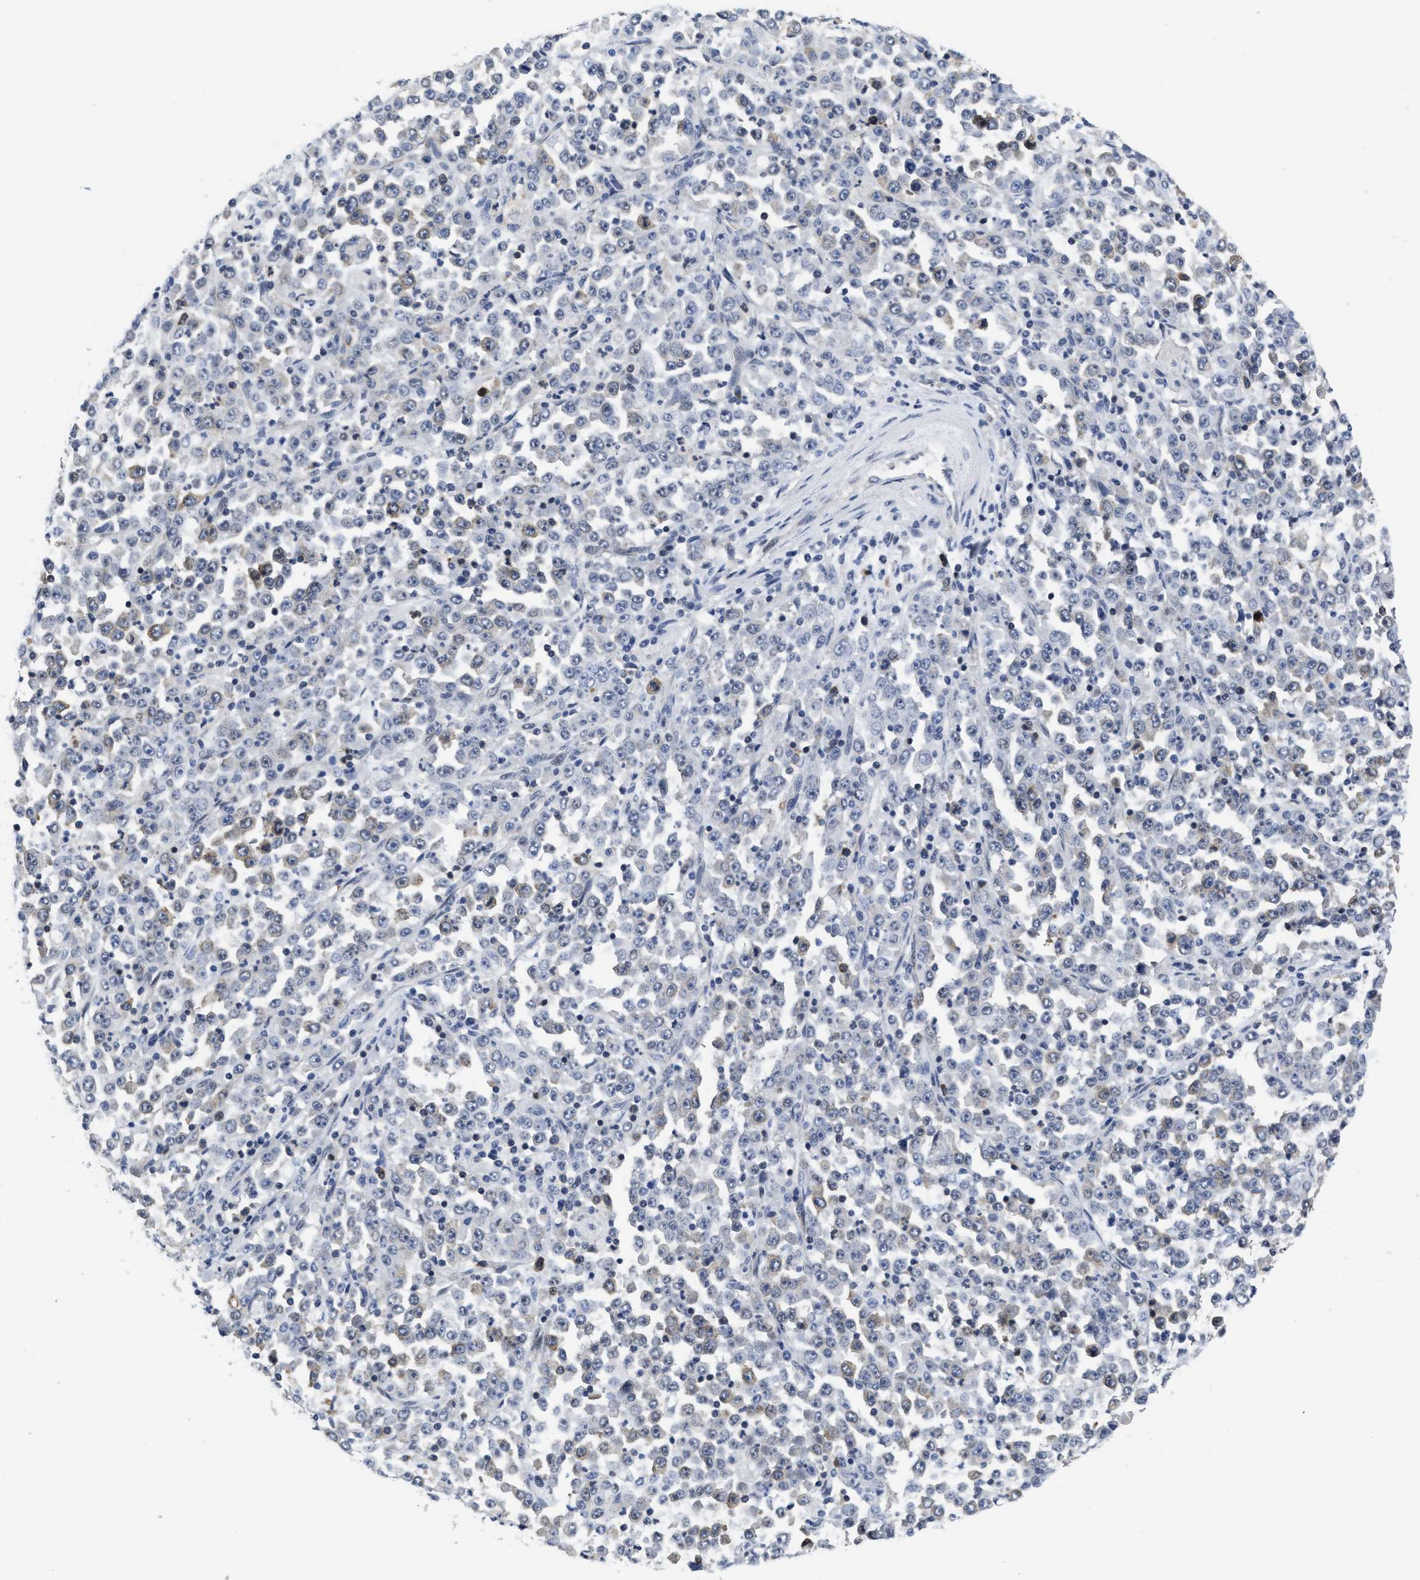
{"staining": {"intensity": "negative", "quantity": "none", "location": "none"}, "tissue": "stomach cancer", "cell_type": "Tumor cells", "image_type": "cancer", "snomed": [{"axis": "morphology", "description": "Normal tissue, NOS"}, {"axis": "morphology", "description": "Adenocarcinoma, NOS"}, {"axis": "topography", "description": "Stomach, upper"}, {"axis": "topography", "description": "Stomach"}], "caption": "IHC photomicrograph of human stomach adenocarcinoma stained for a protein (brown), which reveals no expression in tumor cells.", "gene": "HIF1A", "patient": {"sex": "male", "age": 59}}